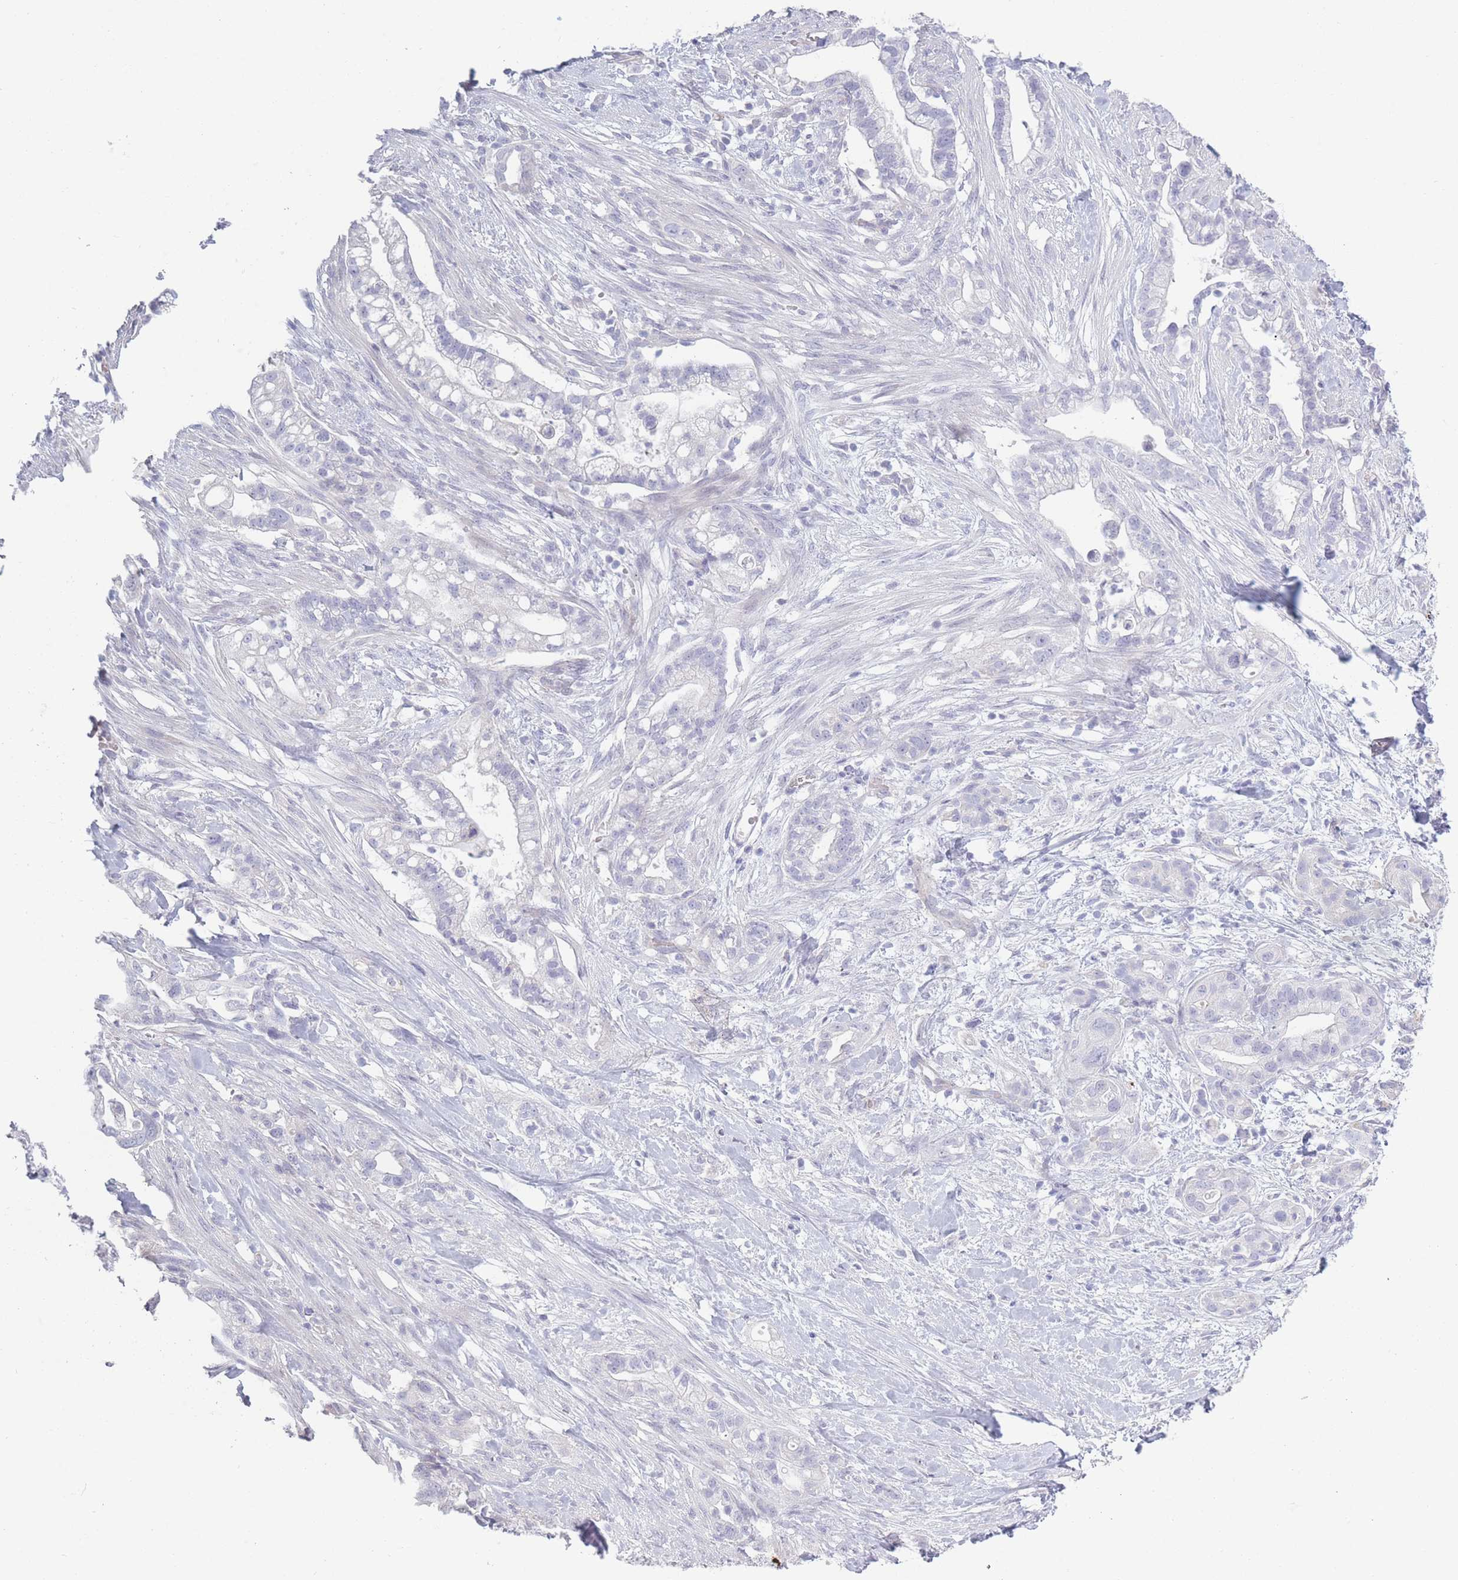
{"staining": {"intensity": "negative", "quantity": "none", "location": "none"}, "tissue": "pancreatic cancer", "cell_type": "Tumor cells", "image_type": "cancer", "snomed": [{"axis": "morphology", "description": "Adenocarcinoma, NOS"}, {"axis": "topography", "description": "Pancreas"}], "caption": "Histopathology image shows no protein positivity in tumor cells of adenocarcinoma (pancreatic) tissue.", "gene": "PLEKHG2", "patient": {"sex": "male", "age": 44}}